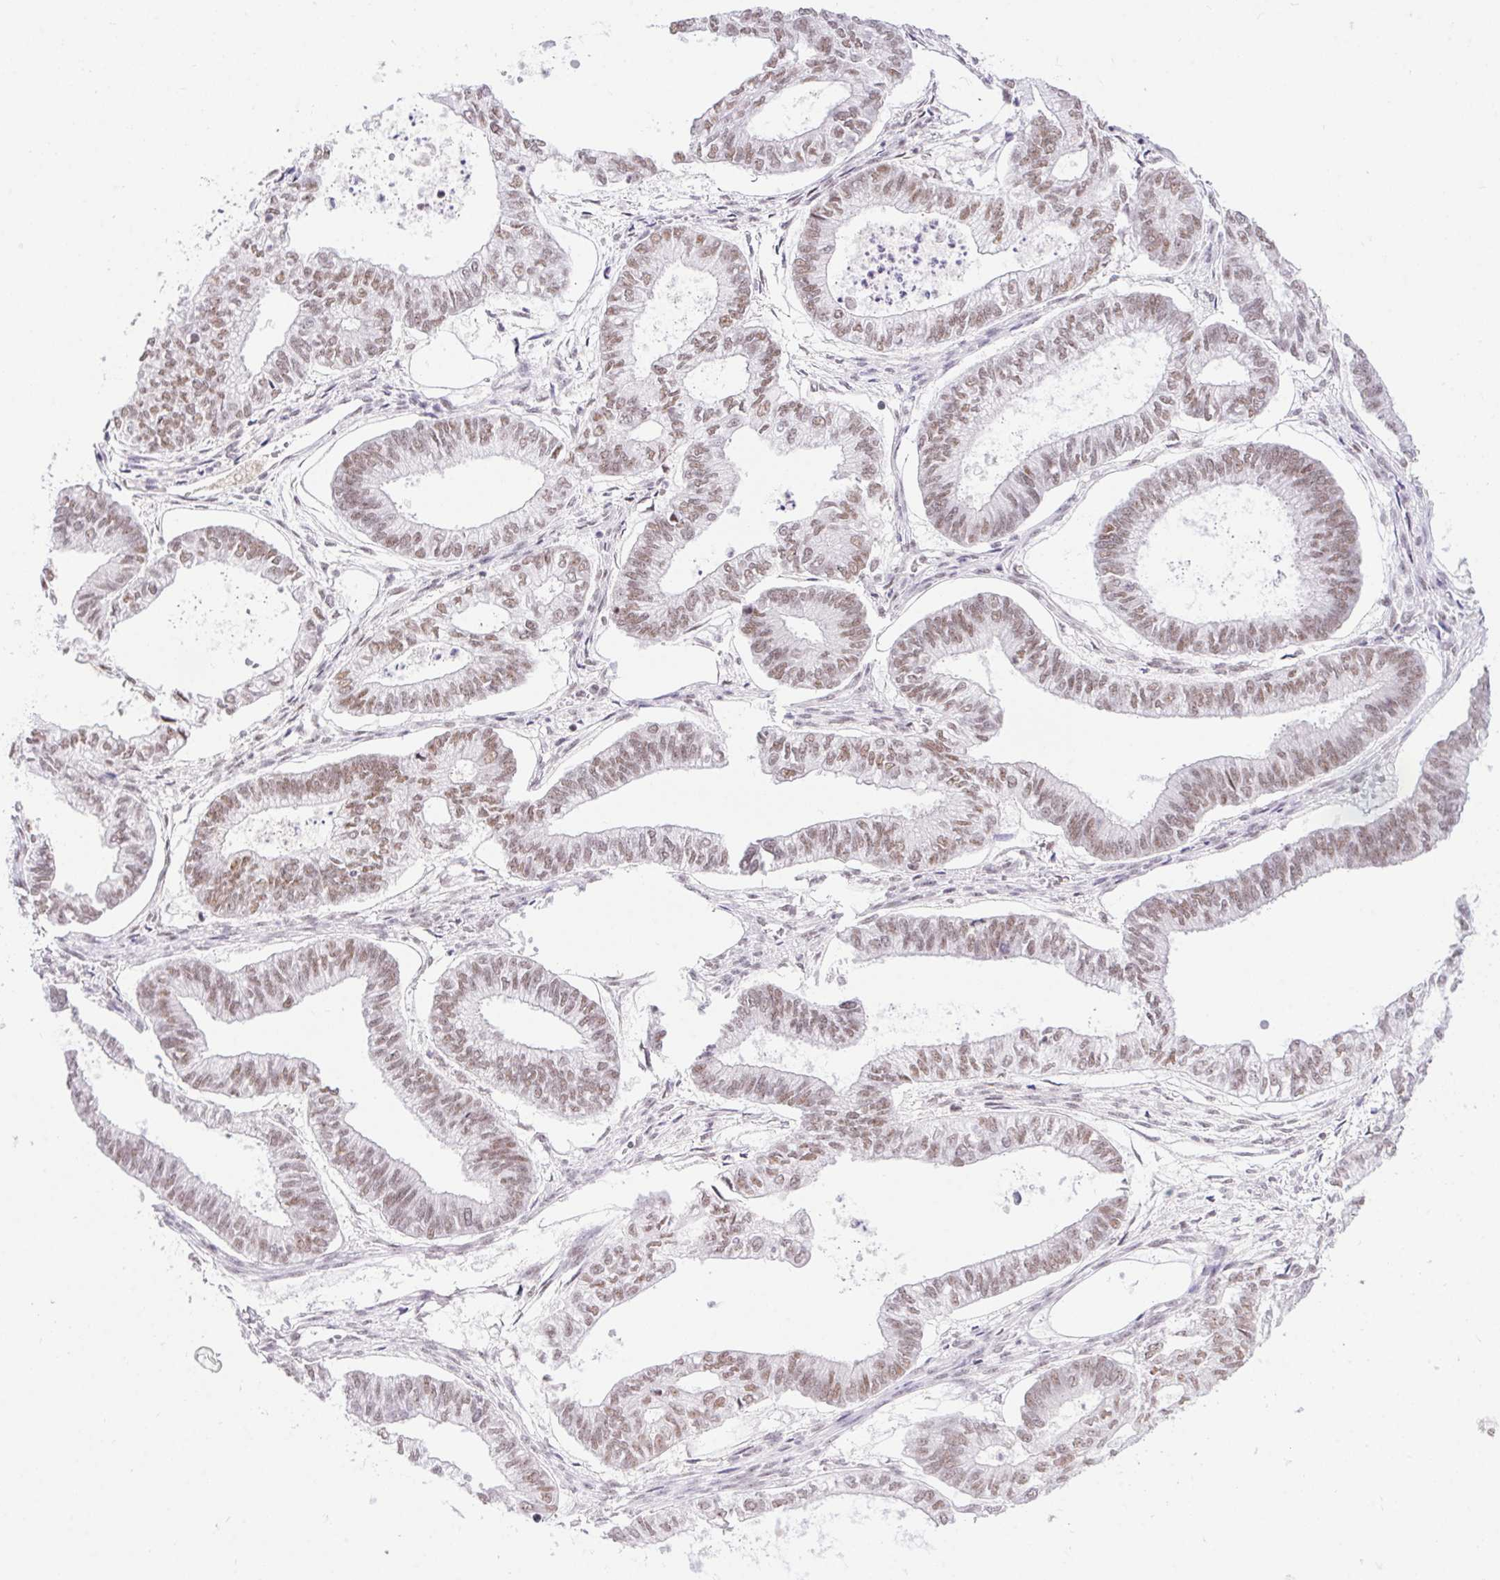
{"staining": {"intensity": "moderate", "quantity": "25%-75%", "location": "nuclear"}, "tissue": "ovarian cancer", "cell_type": "Tumor cells", "image_type": "cancer", "snomed": [{"axis": "morphology", "description": "Carcinoma, endometroid"}, {"axis": "topography", "description": "Ovary"}], "caption": "This is a micrograph of IHC staining of ovarian cancer (endometroid carcinoma), which shows moderate positivity in the nuclear of tumor cells.", "gene": "DDX17", "patient": {"sex": "female", "age": 64}}